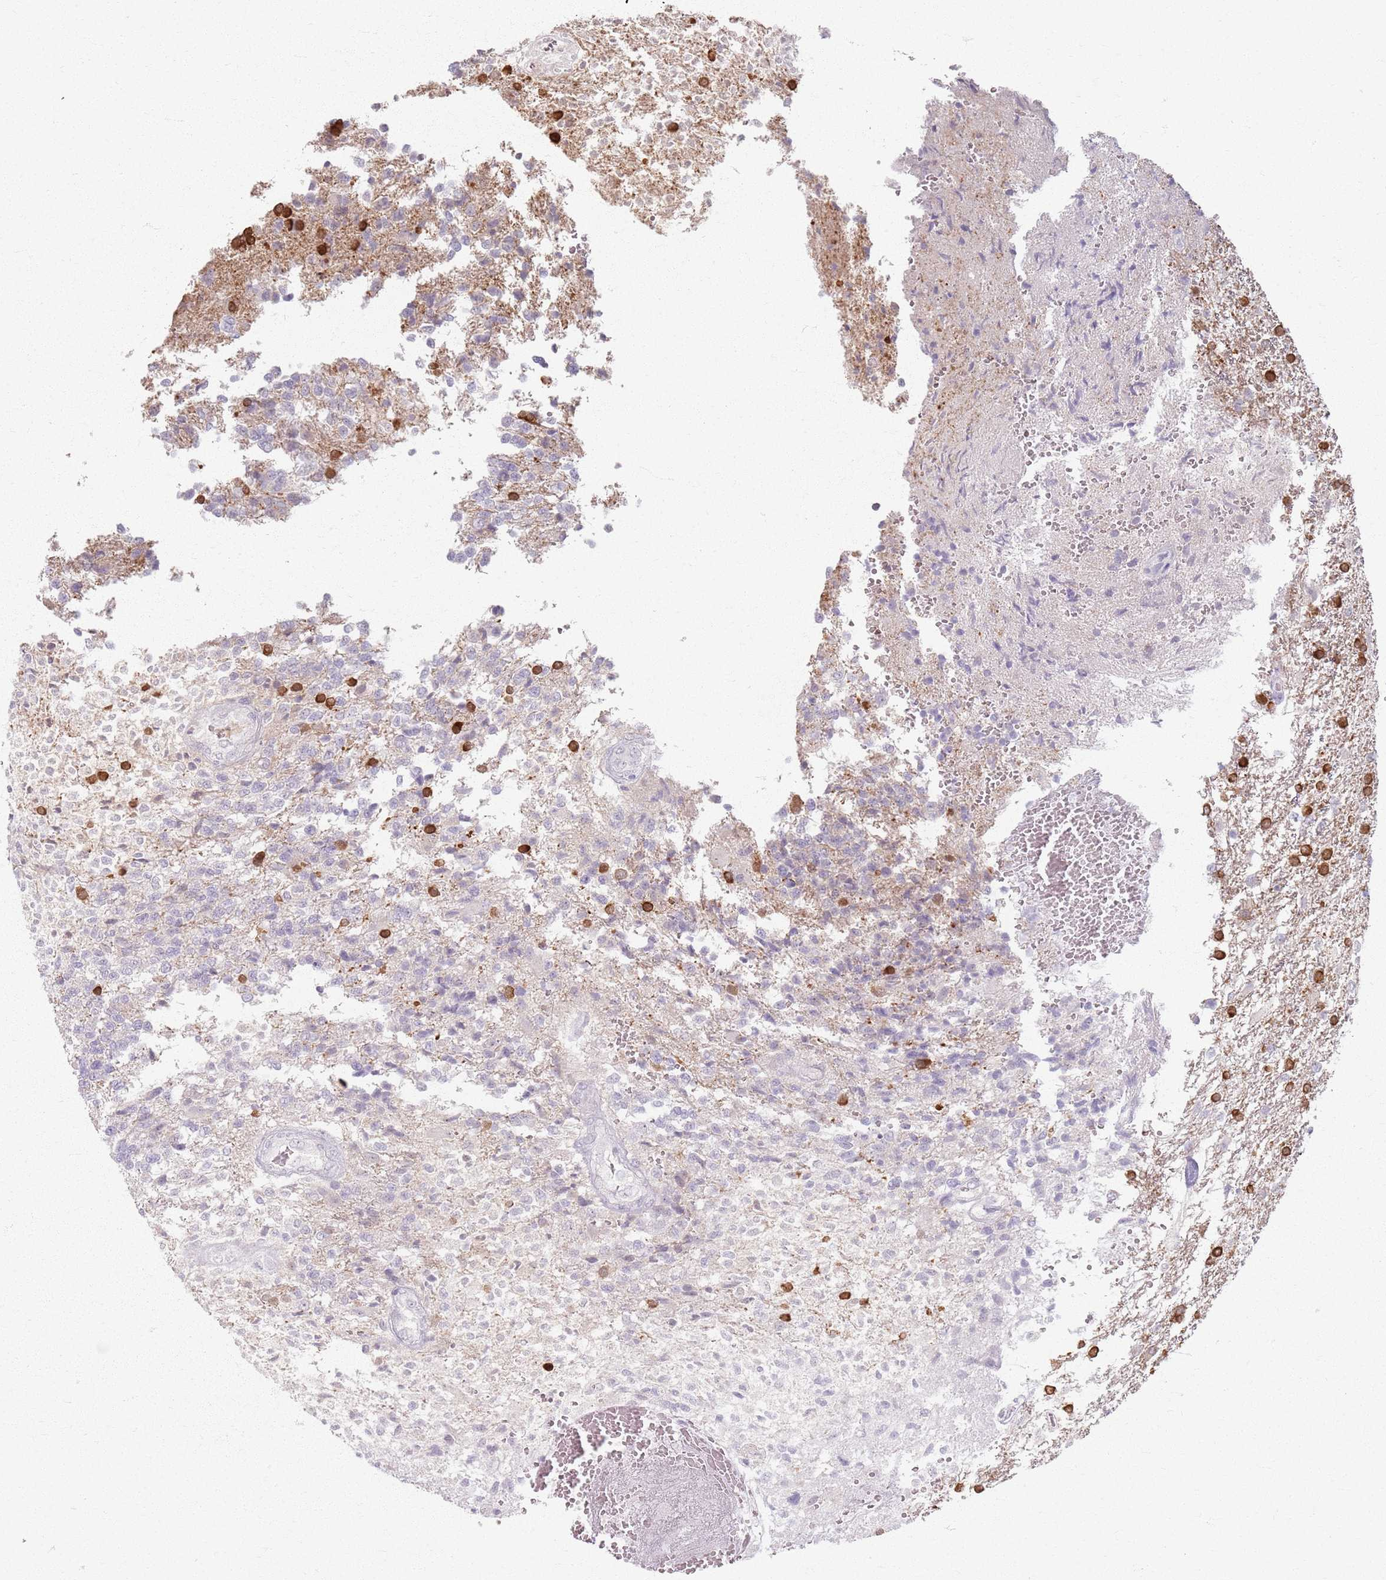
{"staining": {"intensity": "strong", "quantity": "25%-75%", "location": "cytoplasmic/membranous"}, "tissue": "glioma", "cell_type": "Tumor cells", "image_type": "cancer", "snomed": [{"axis": "morphology", "description": "Glioma, malignant, High grade"}, {"axis": "topography", "description": "Brain"}], "caption": "An IHC image of tumor tissue is shown. Protein staining in brown labels strong cytoplasmic/membranous positivity in glioma within tumor cells.", "gene": "CRIPT", "patient": {"sex": "male", "age": 56}}